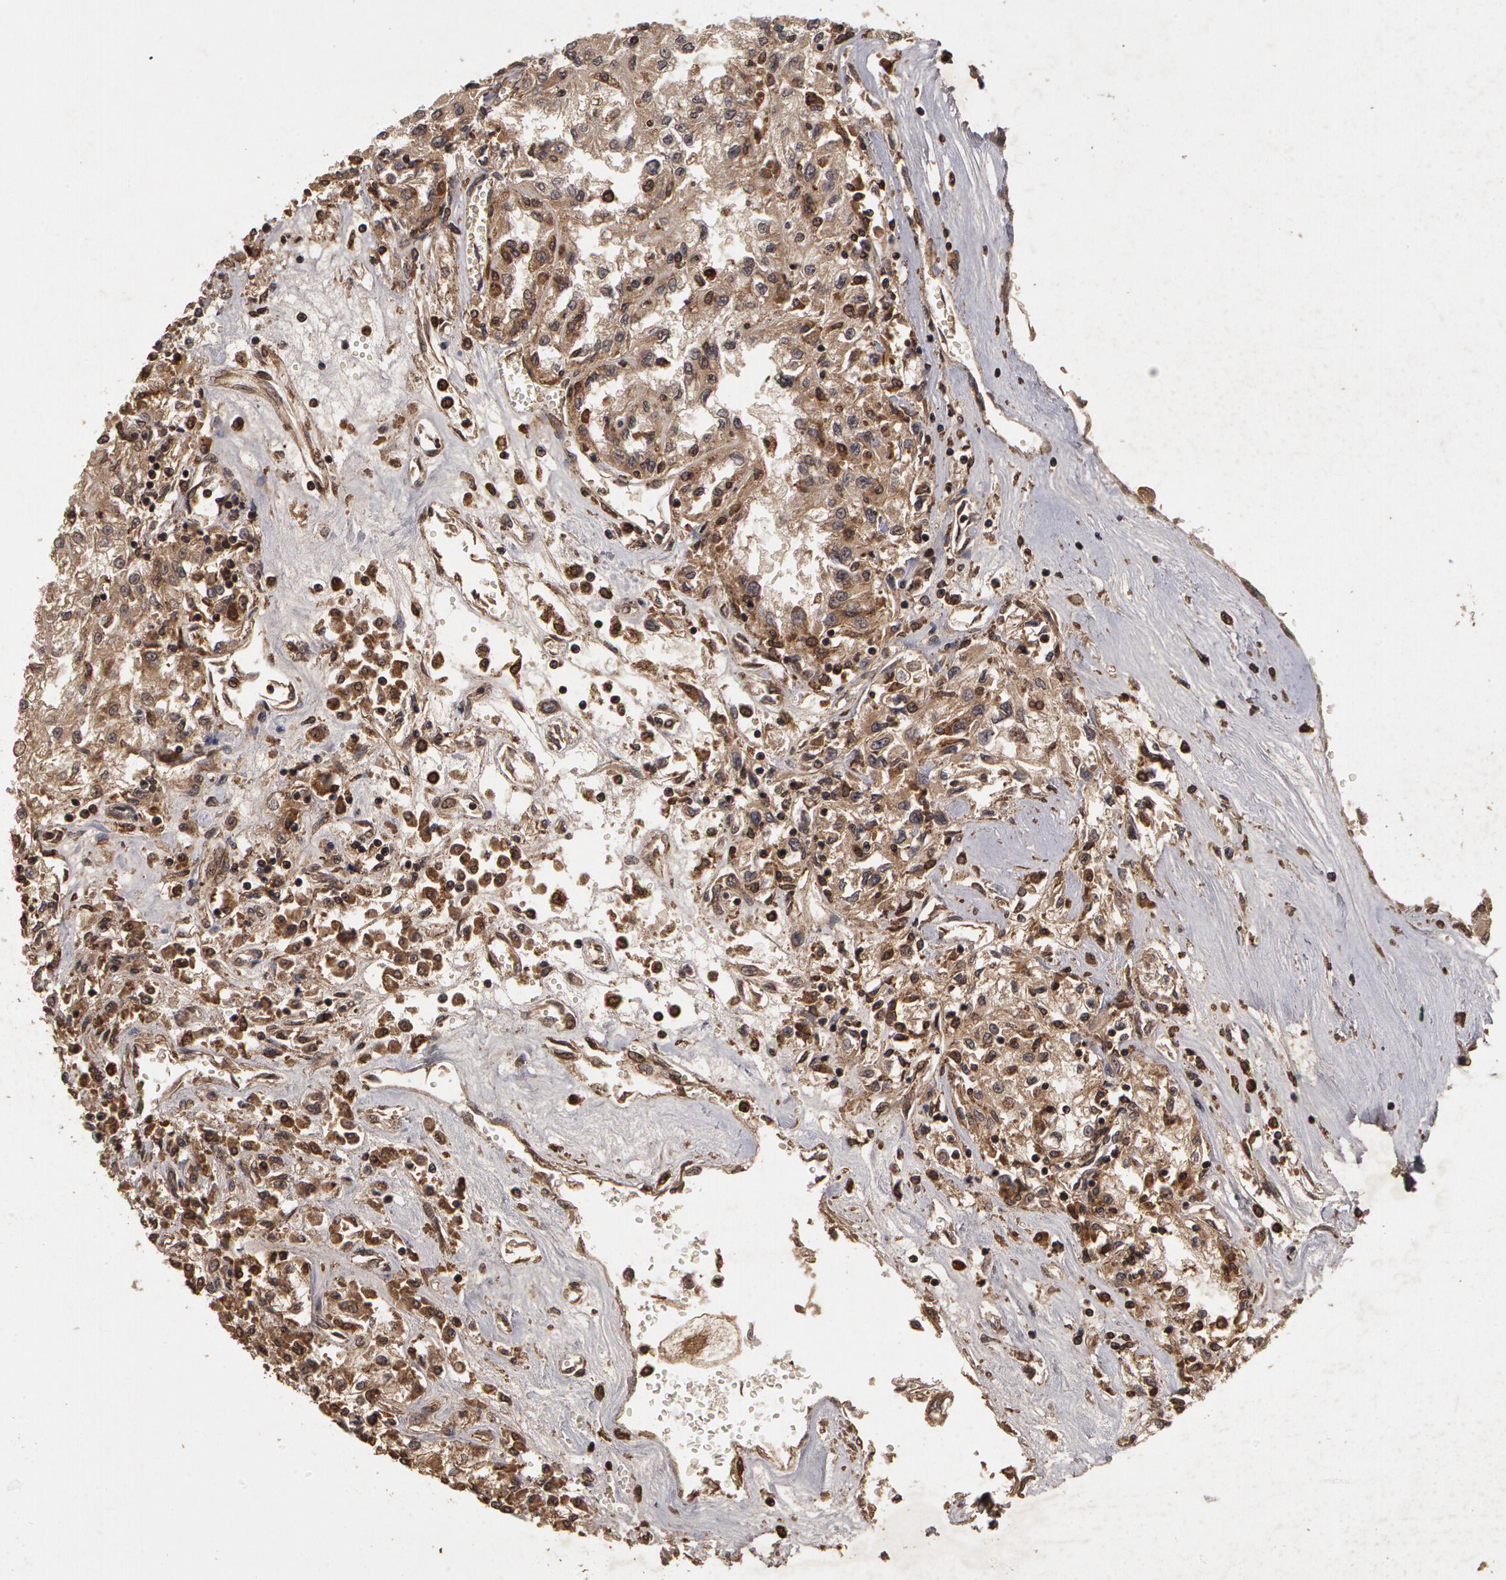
{"staining": {"intensity": "weak", "quantity": ">75%", "location": "cytoplasmic/membranous"}, "tissue": "renal cancer", "cell_type": "Tumor cells", "image_type": "cancer", "snomed": [{"axis": "morphology", "description": "Adenocarcinoma, NOS"}, {"axis": "topography", "description": "Kidney"}], "caption": "Renal cancer stained with DAB (3,3'-diaminobenzidine) immunohistochemistry shows low levels of weak cytoplasmic/membranous positivity in approximately >75% of tumor cells.", "gene": "CALR", "patient": {"sex": "male", "age": 78}}